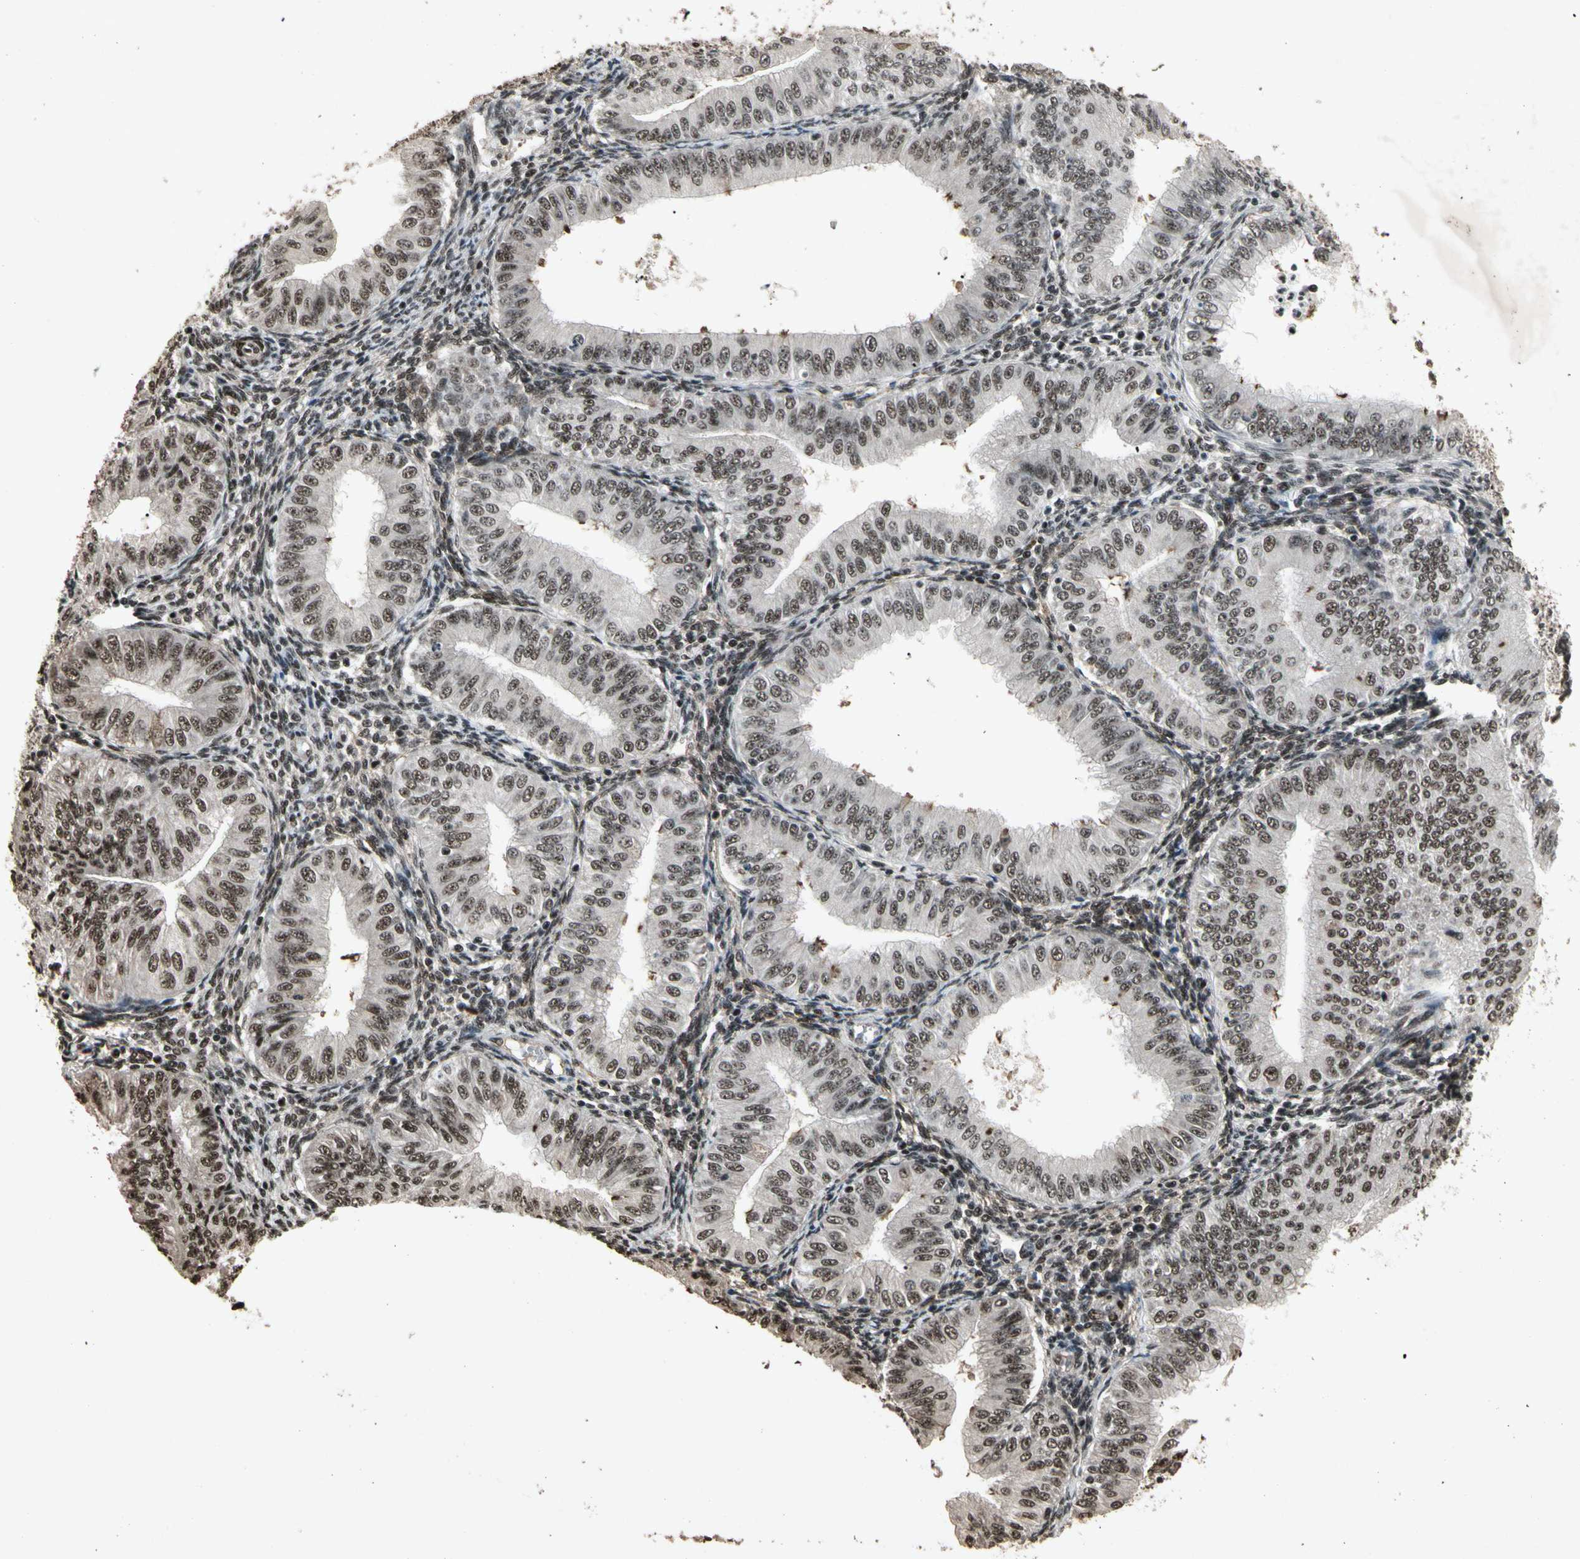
{"staining": {"intensity": "strong", "quantity": ">75%", "location": "nuclear"}, "tissue": "endometrial cancer", "cell_type": "Tumor cells", "image_type": "cancer", "snomed": [{"axis": "morphology", "description": "Normal tissue, NOS"}, {"axis": "morphology", "description": "Adenocarcinoma, NOS"}, {"axis": "topography", "description": "Endometrium"}], "caption": "Endometrial adenocarcinoma tissue reveals strong nuclear staining in about >75% of tumor cells, visualized by immunohistochemistry.", "gene": "TBX2", "patient": {"sex": "female", "age": 53}}